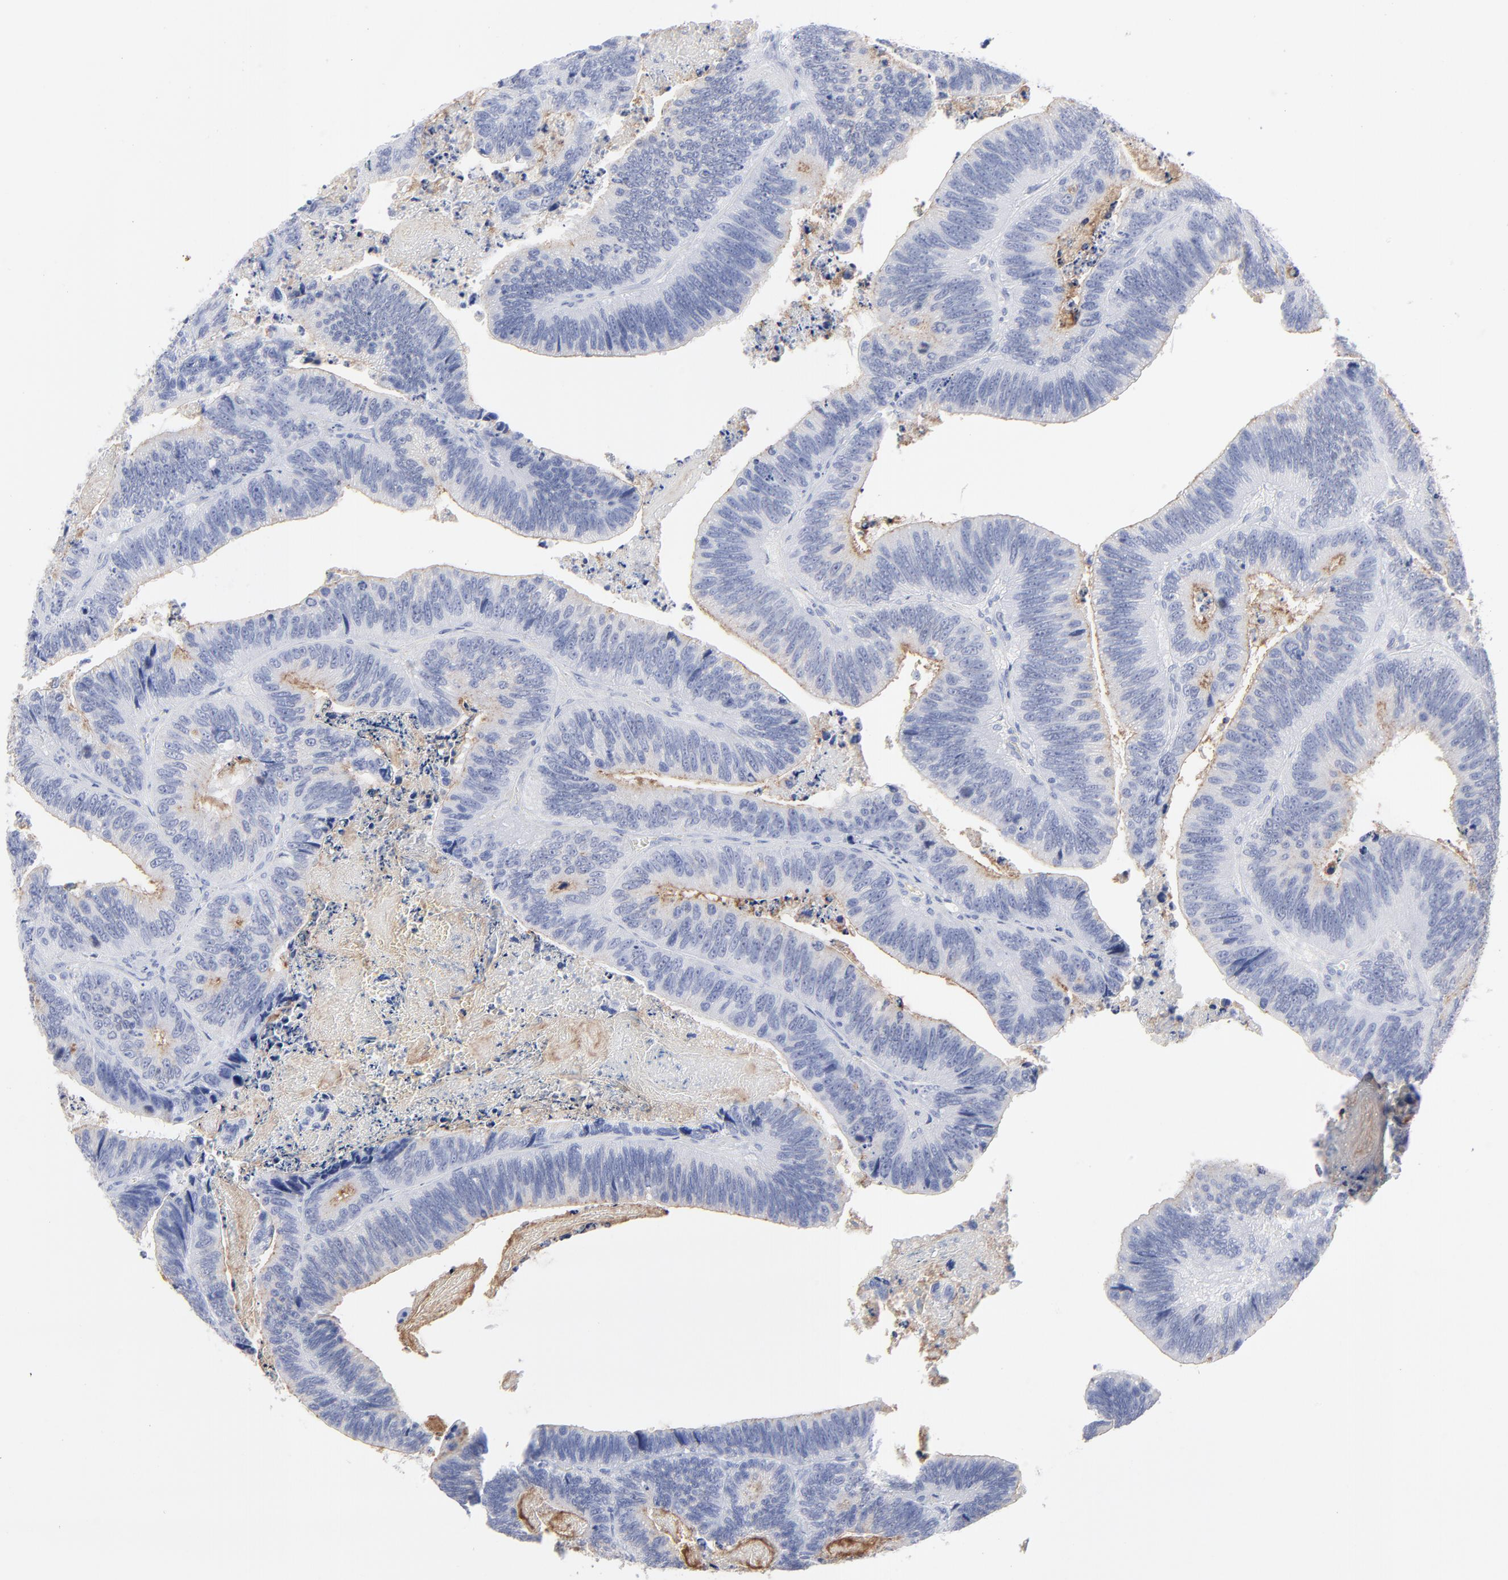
{"staining": {"intensity": "weak", "quantity": "<25%", "location": "cytoplasmic/membranous"}, "tissue": "colorectal cancer", "cell_type": "Tumor cells", "image_type": "cancer", "snomed": [{"axis": "morphology", "description": "Adenocarcinoma, NOS"}, {"axis": "topography", "description": "Colon"}], "caption": "Tumor cells are negative for brown protein staining in colorectal cancer.", "gene": "CNTN3", "patient": {"sex": "male", "age": 72}}